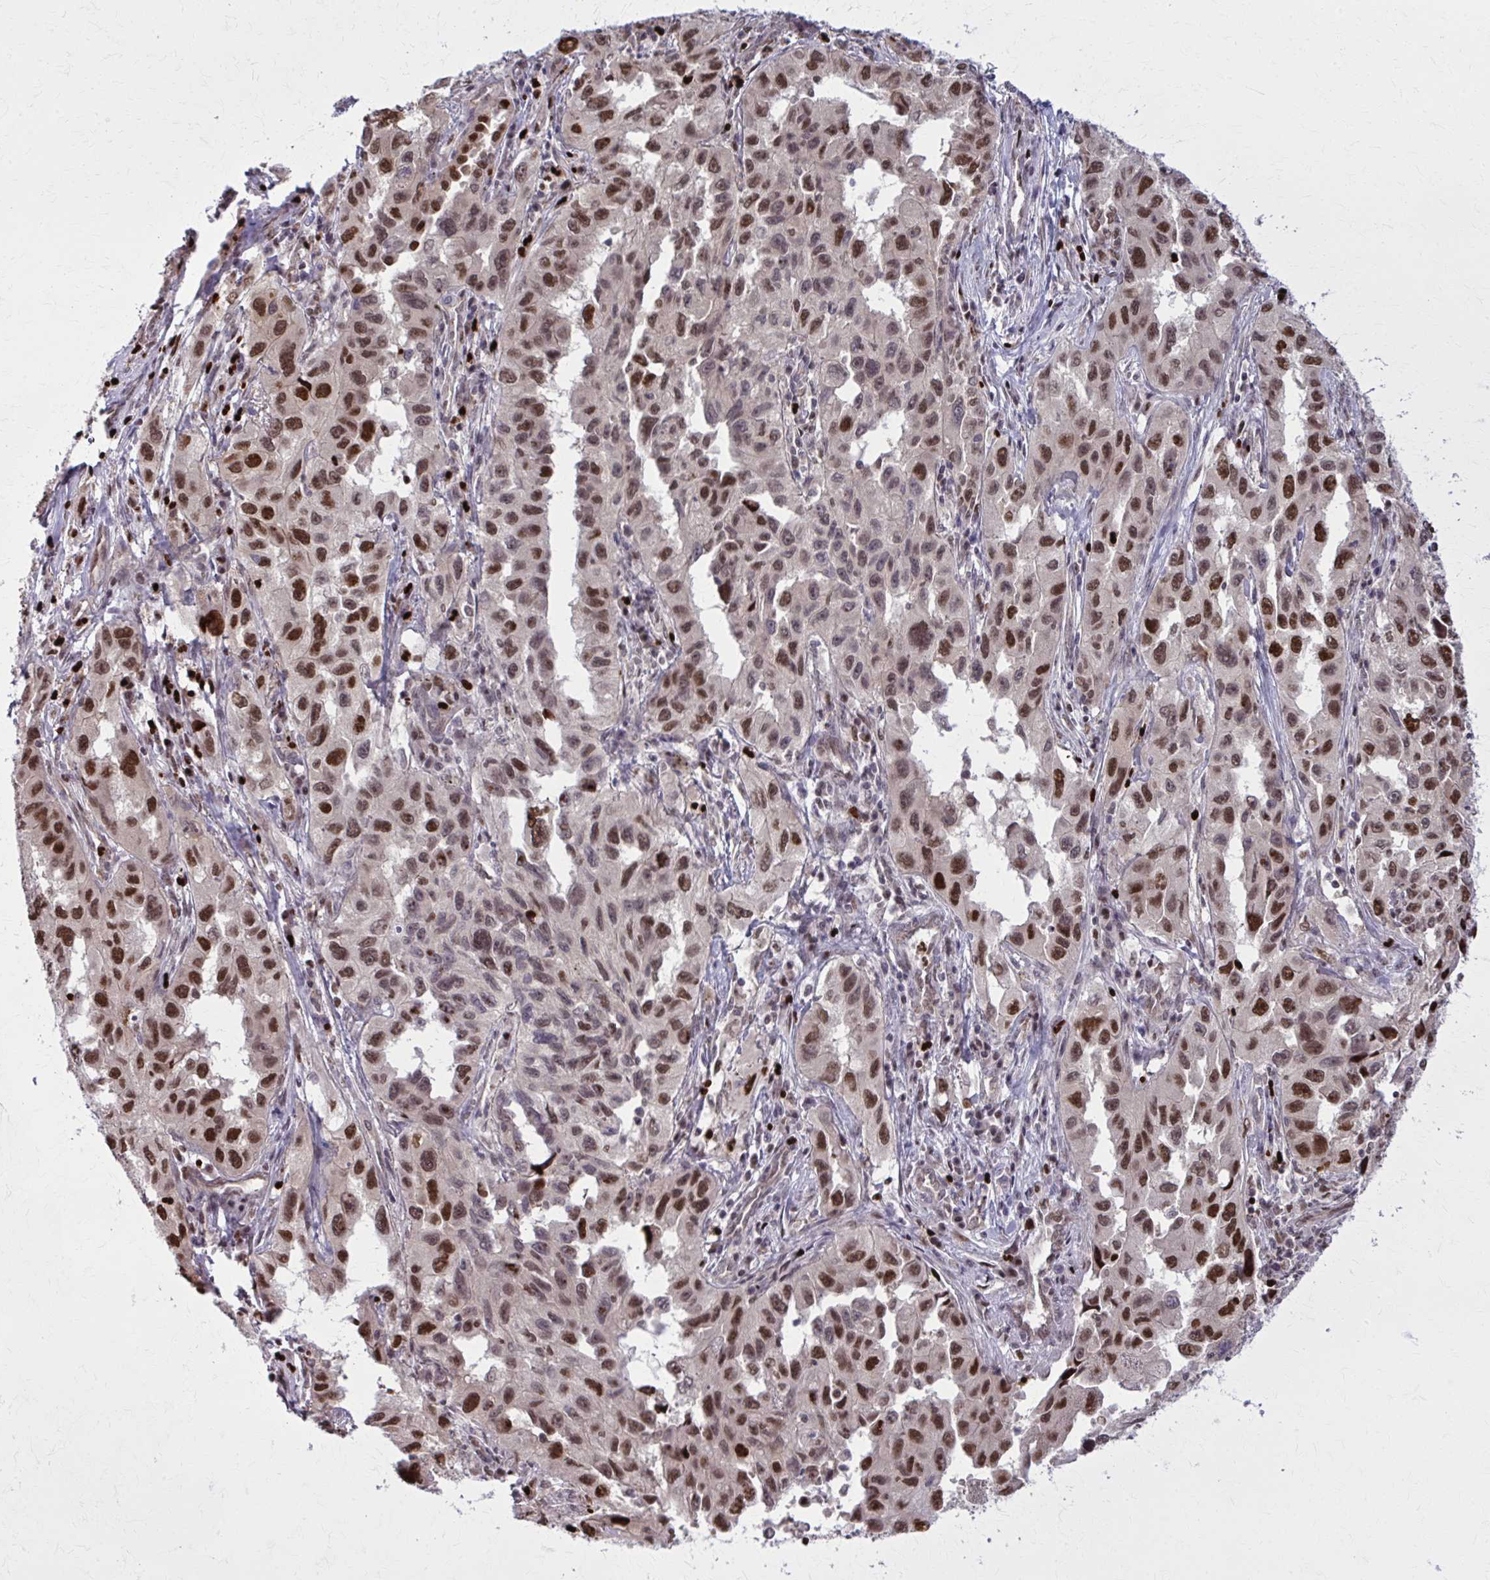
{"staining": {"intensity": "moderate", "quantity": ">75%", "location": "nuclear"}, "tissue": "lung cancer", "cell_type": "Tumor cells", "image_type": "cancer", "snomed": [{"axis": "morphology", "description": "Adenocarcinoma, NOS"}, {"axis": "topography", "description": "Lung"}], "caption": "A medium amount of moderate nuclear positivity is identified in approximately >75% of tumor cells in lung adenocarcinoma tissue.", "gene": "ZNF559", "patient": {"sex": "female", "age": 73}}